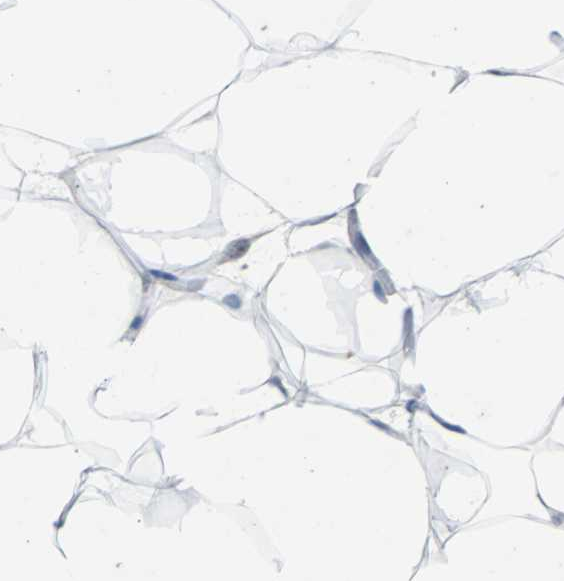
{"staining": {"intensity": "negative", "quantity": "none", "location": "none"}, "tissue": "adipose tissue", "cell_type": "Adipocytes", "image_type": "normal", "snomed": [{"axis": "morphology", "description": "Normal tissue, NOS"}, {"axis": "topography", "description": "Breast"}, {"axis": "topography", "description": "Adipose tissue"}], "caption": "Human adipose tissue stained for a protein using immunohistochemistry exhibits no expression in adipocytes.", "gene": "KRT7", "patient": {"sex": "female", "age": 25}}